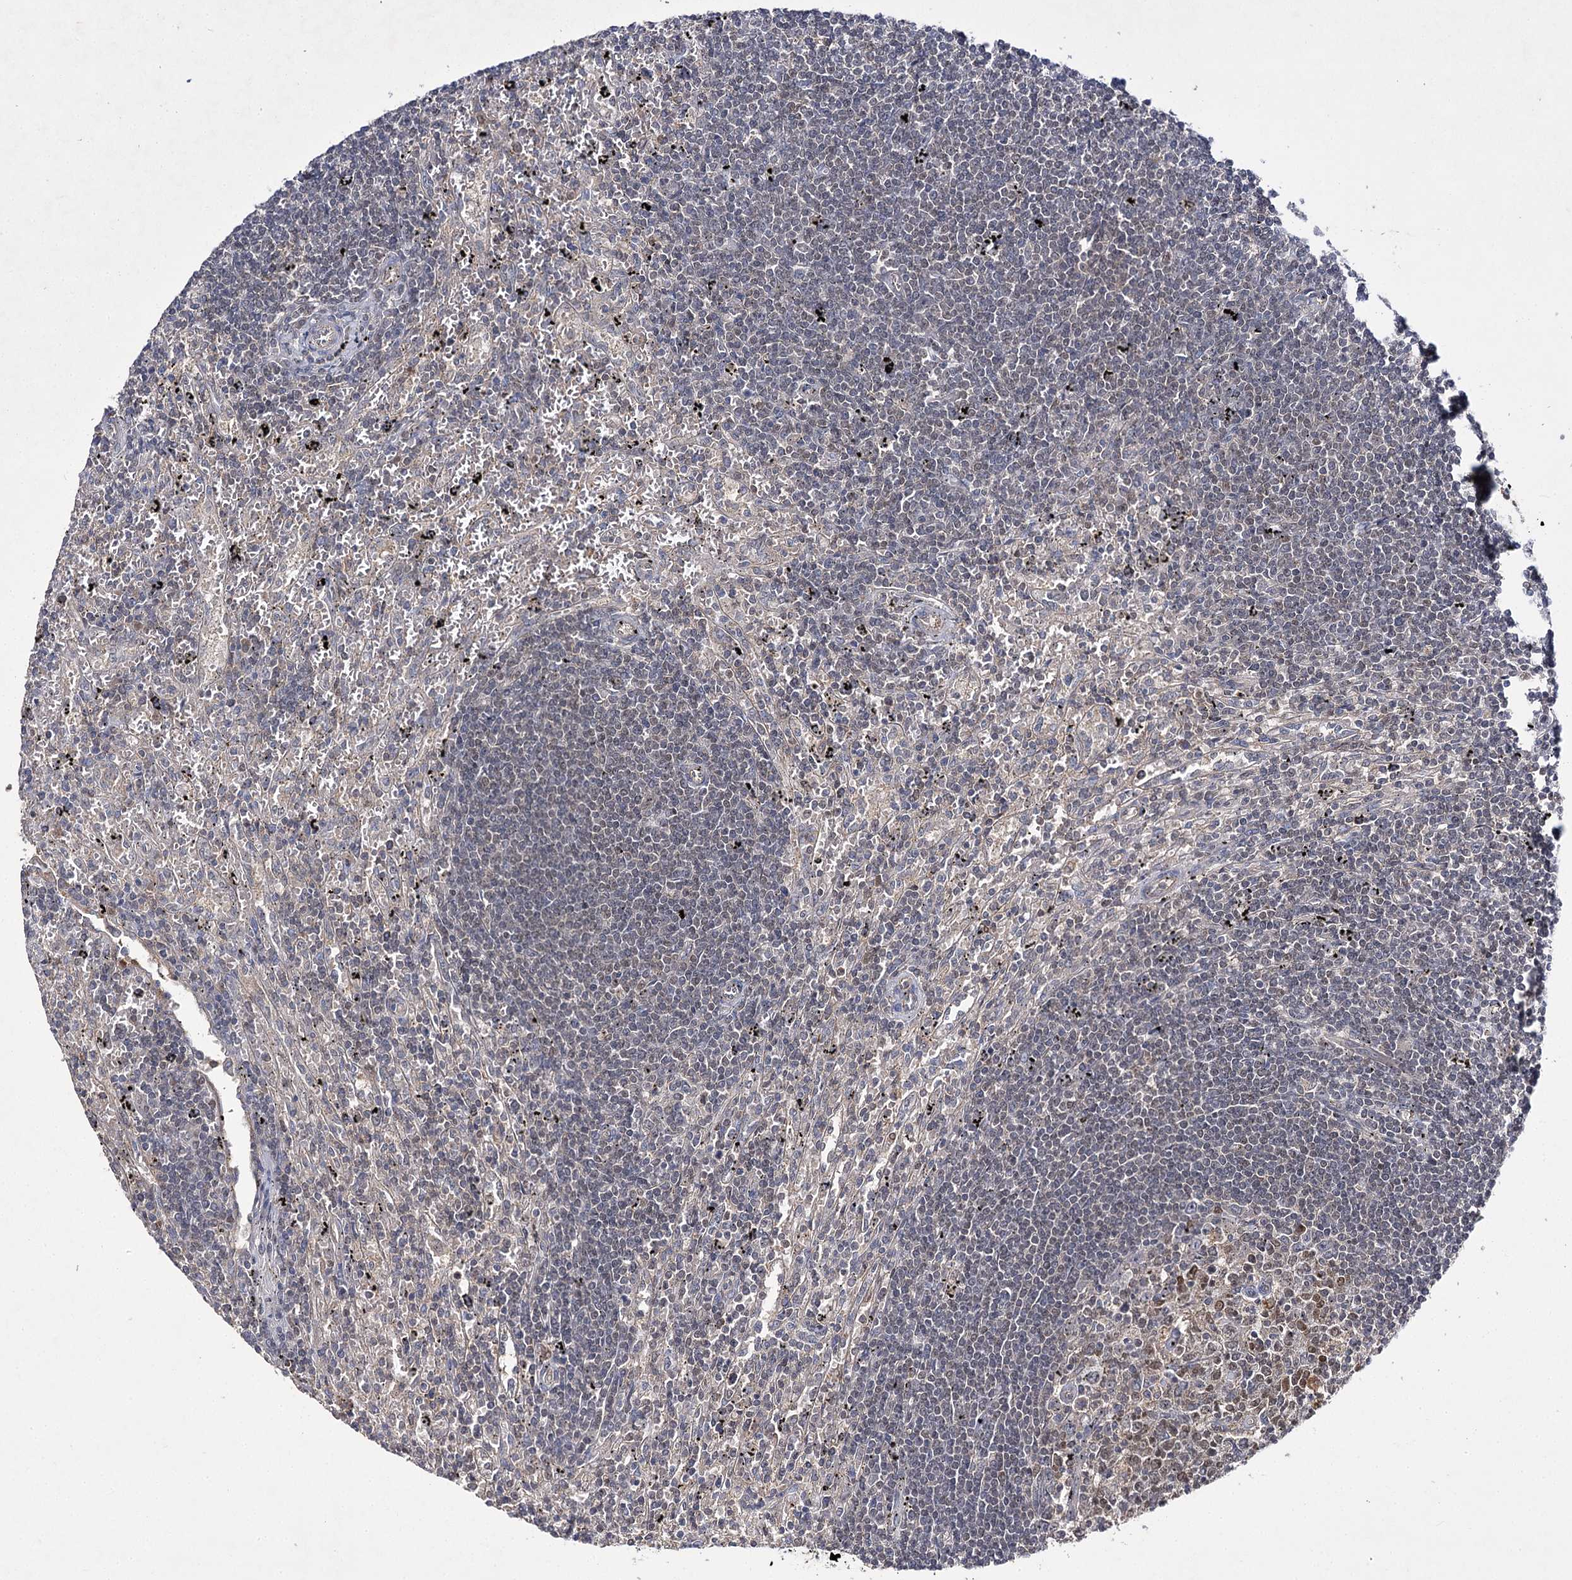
{"staining": {"intensity": "negative", "quantity": "none", "location": "none"}, "tissue": "lymphoma", "cell_type": "Tumor cells", "image_type": "cancer", "snomed": [{"axis": "morphology", "description": "Malignant lymphoma, non-Hodgkin's type, Low grade"}, {"axis": "topography", "description": "Spleen"}], "caption": "High power microscopy photomicrograph of an immunohistochemistry (IHC) micrograph of malignant lymphoma, non-Hodgkin's type (low-grade), revealing no significant positivity in tumor cells.", "gene": "BCR", "patient": {"sex": "male", "age": 76}}